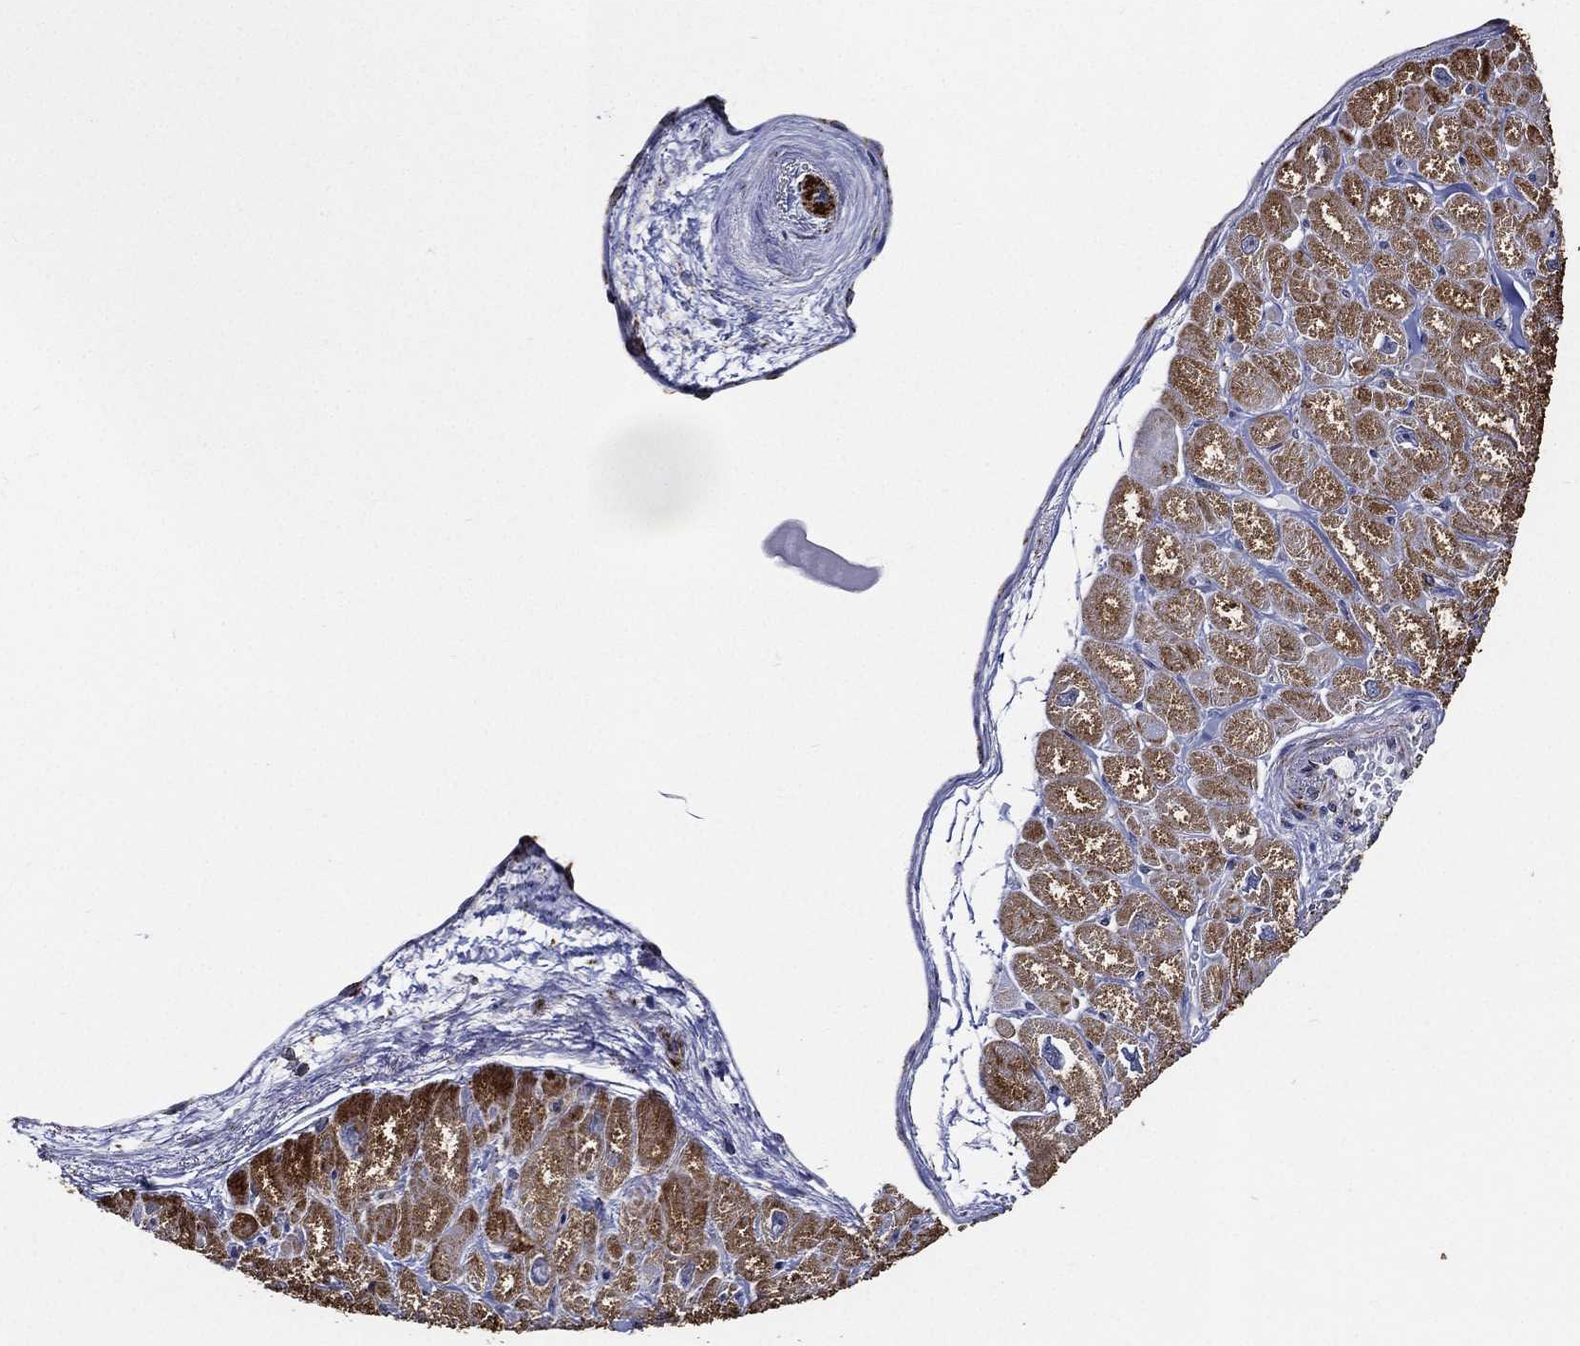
{"staining": {"intensity": "strong", "quantity": ">75%", "location": "cytoplasmic/membranous"}, "tissue": "heart muscle", "cell_type": "Cardiomyocytes", "image_type": "normal", "snomed": [{"axis": "morphology", "description": "Normal tissue, NOS"}, {"axis": "topography", "description": "Heart"}], "caption": "The histopathology image displays immunohistochemical staining of benign heart muscle. There is strong cytoplasmic/membranous positivity is identified in about >75% of cardiomyocytes.", "gene": "NDUFAB1", "patient": {"sex": "male", "age": 55}}